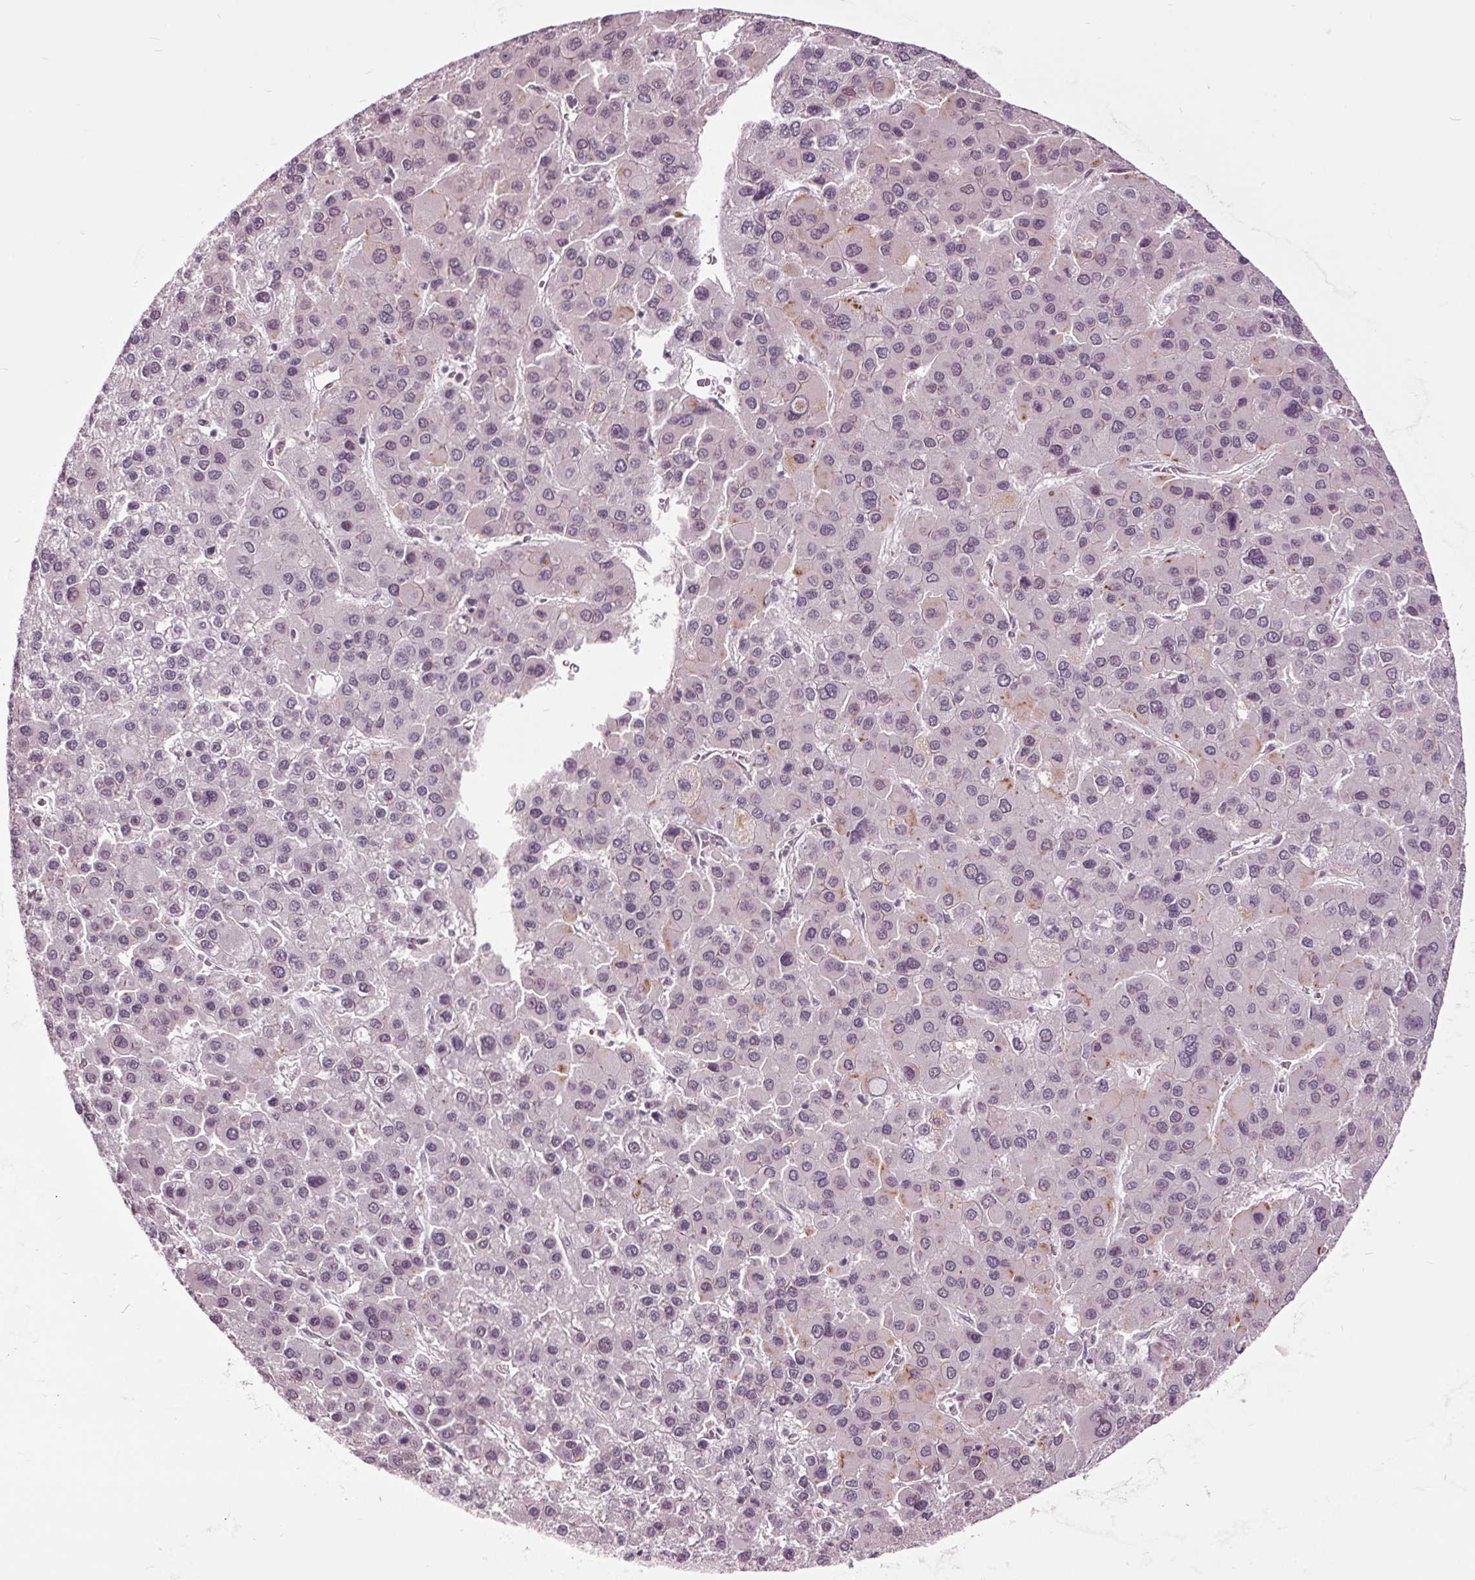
{"staining": {"intensity": "negative", "quantity": "none", "location": "none"}, "tissue": "liver cancer", "cell_type": "Tumor cells", "image_type": "cancer", "snomed": [{"axis": "morphology", "description": "Carcinoma, Hepatocellular, NOS"}, {"axis": "topography", "description": "Liver"}], "caption": "This histopathology image is of liver hepatocellular carcinoma stained with IHC to label a protein in brown with the nuclei are counter-stained blue. There is no positivity in tumor cells.", "gene": "HAUS5", "patient": {"sex": "female", "age": 41}}